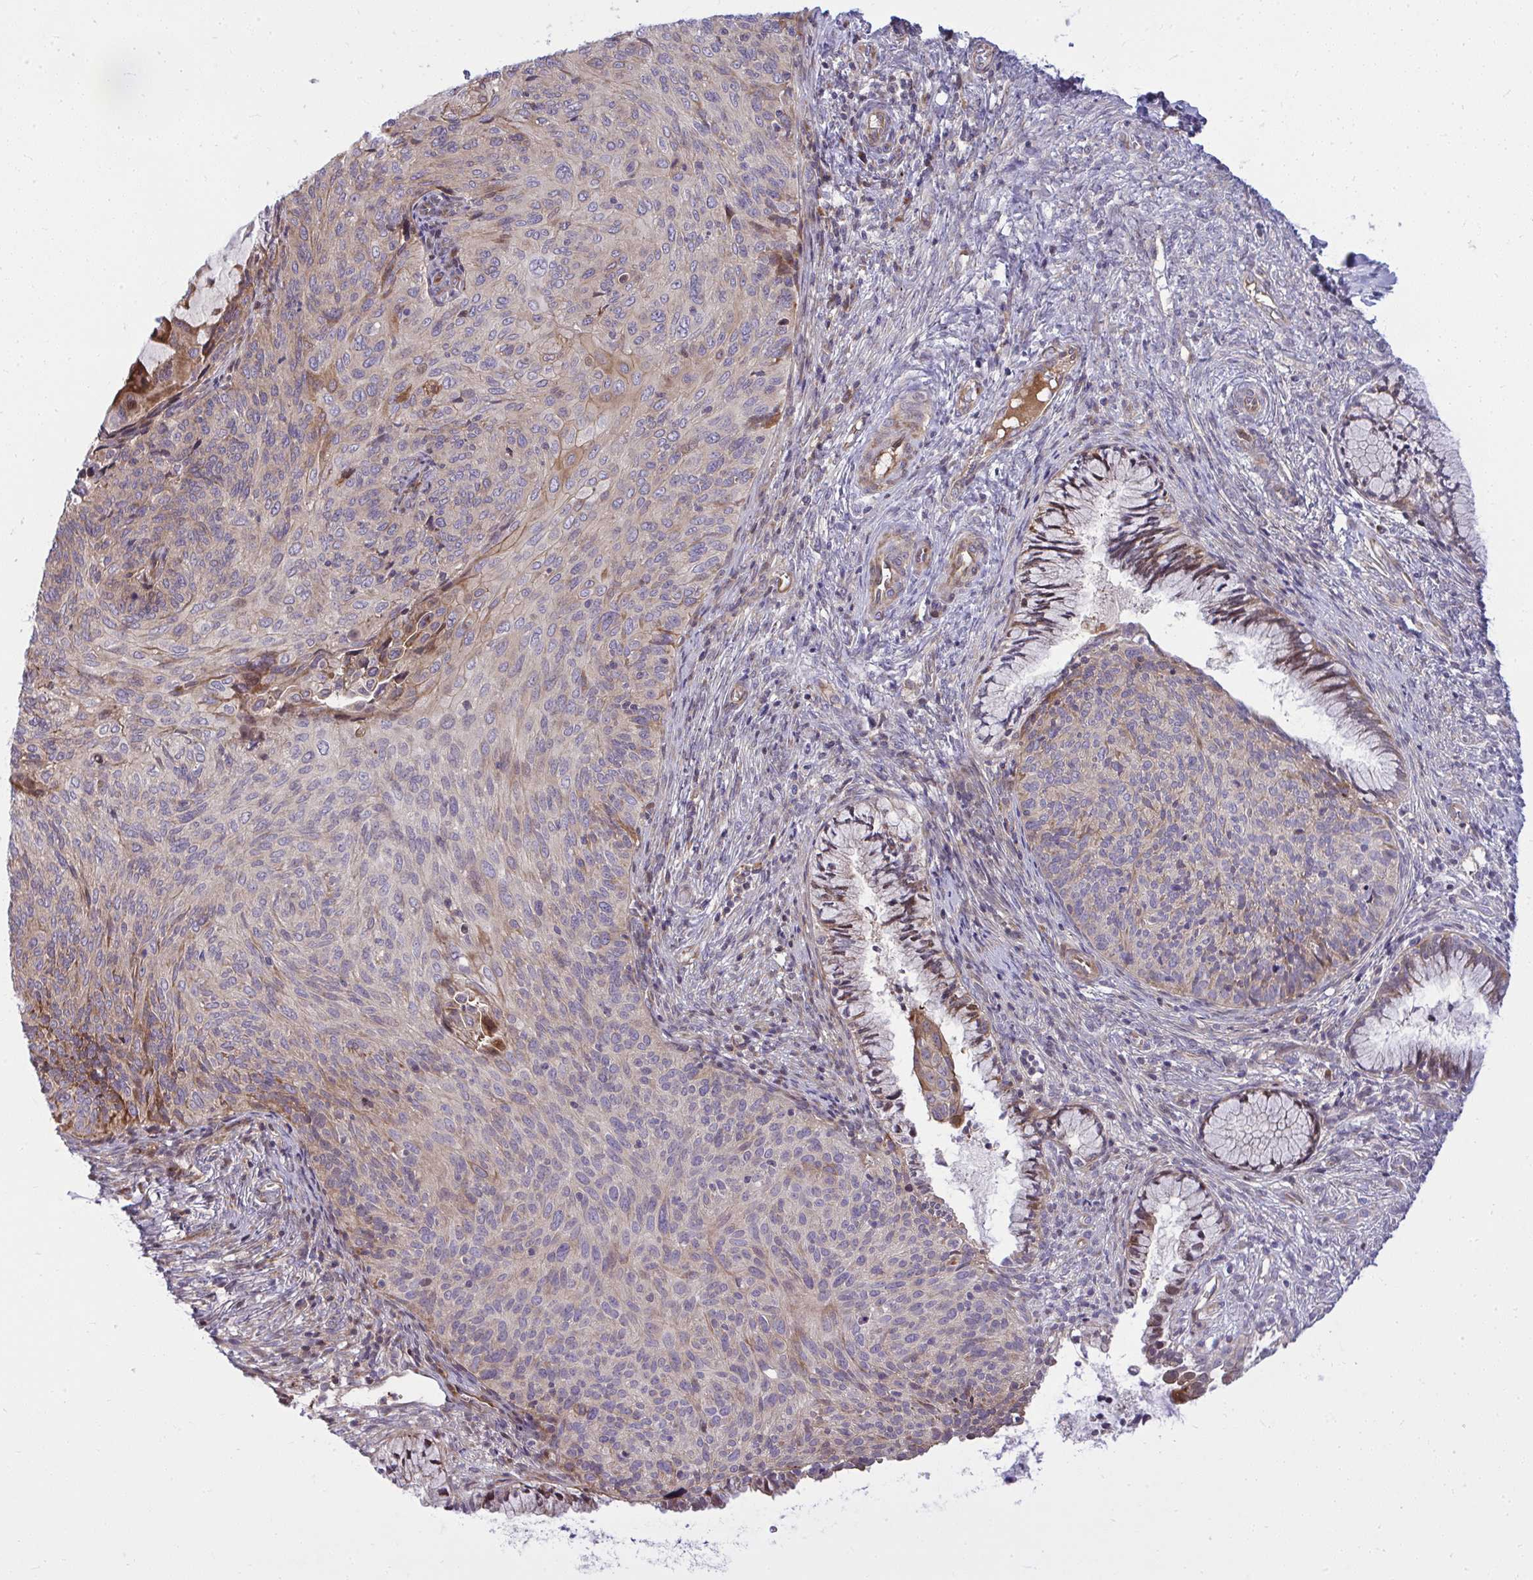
{"staining": {"intensity": "weak", "quantity": "<25%", "location": "cytoplasmic/membranous"}, "tissue": "cervical cancer", "cell_type": "Tumor cells", "image_type": "cancer", "snomed": [{"axis": "morphology", "description": "Squamous cell carcinoma, NOS"}, {"axis": "topography", "description": "Cervix"}], "caption": "IHC histopathology image of neoplastic tissue: squamous cell carcinoma (cervical) stained with DAB shows no significant protein positivity in tumor cells. (DAB immunohistochemistry visualized using brightfield microscopy, high magnification).", "gene": "ZSCAN9", "patient": {"sex": "female", "age": 49}}